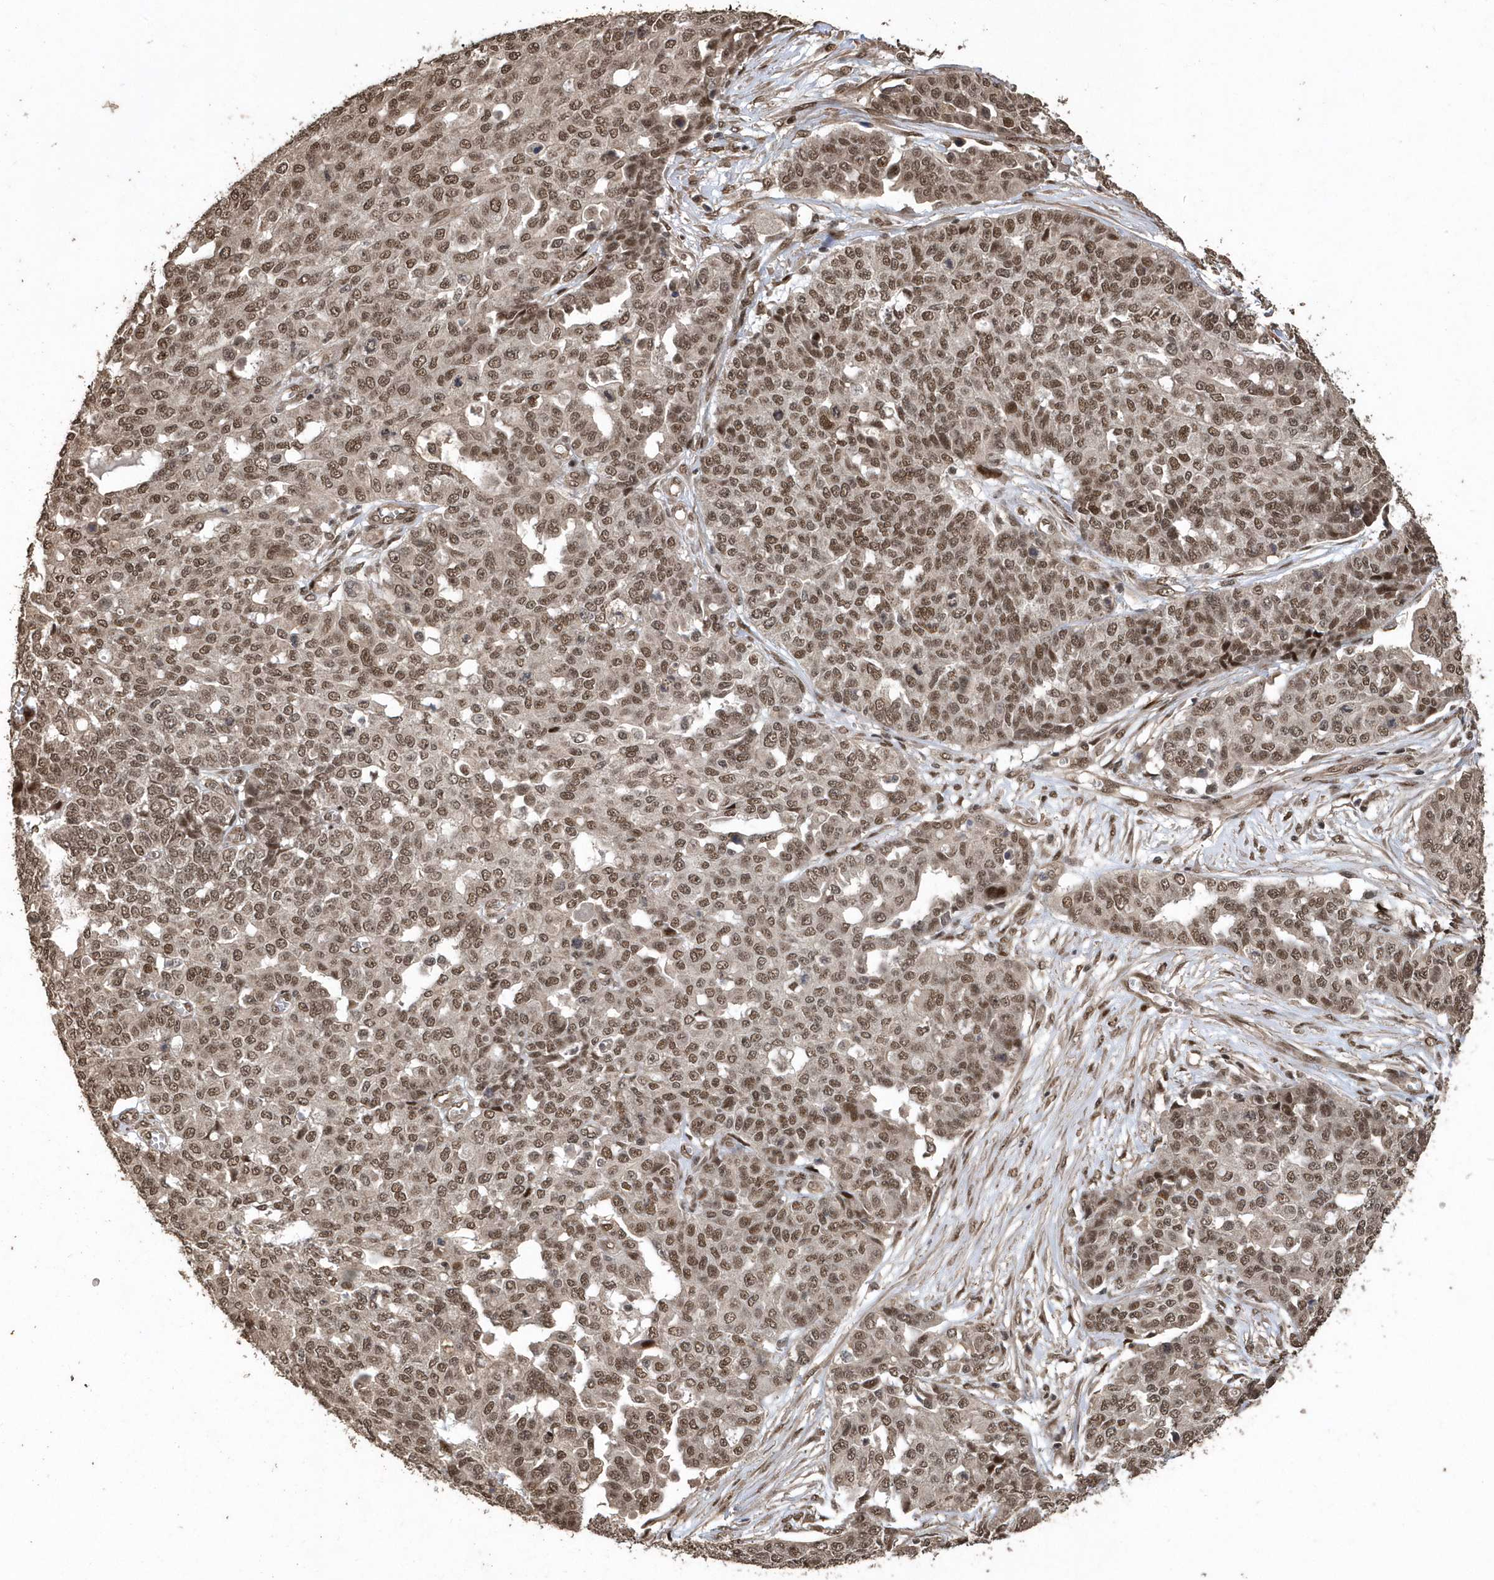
{"staining": {"intensity": "moderate", "quantity": ">75%", "location": "nuclear"}, "tissue": "ovarian cancer", "cell_type": "Tumor cells", "image_type": "cancer", "snomed": [{"axis": "morphology", "description": "Cystadenocarcinoma, serous, NOS"}, {"axis": "topography", "description": "Soft tissue"}, {"axis": "topography", "description": "Ovary"}], "caption": "Immunohistochemical staining of serous cystadenocarcinoma (ovarian) reveals medium levels of moderate nuclear protein positivity in approximately >75% of tumor cells.", "gene": "INTS12", "patient": {"sex": "female", "age": 57}}